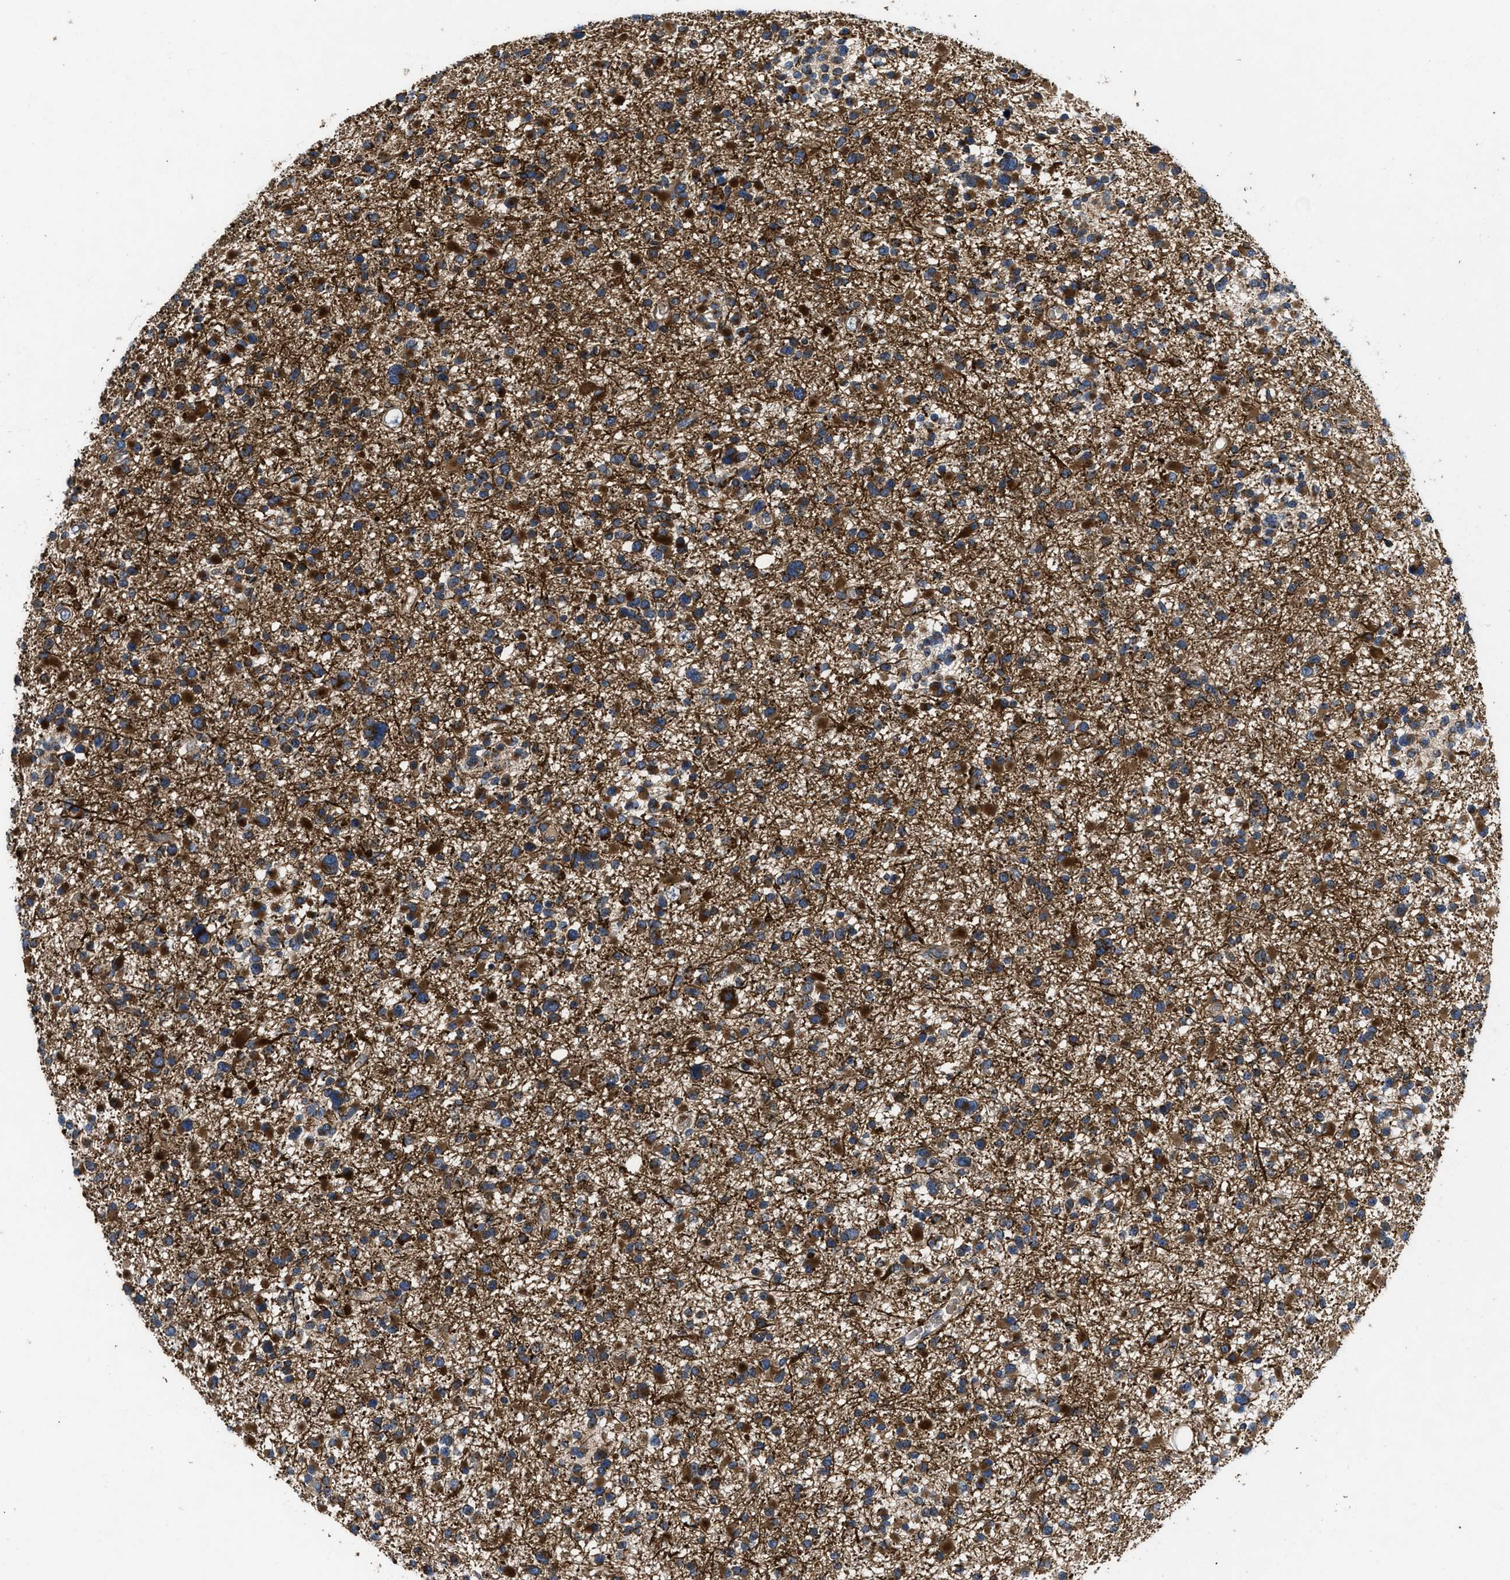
{"staining": {"intensity": "strong", "quantity": ">75%", "location": "cytoplasmic/membranous"}, "tissue": "glioma", "cell_type": "Tumor cells", "image_type": "cancer", "snomed": [{"axis": "morphology", "description": "Glioma, malignant, Low grade"}, {"axis": "topography", "description": "Brain"}], "caption": "Protein staining by immunohistochemistry shows strong cytoplasmic/membranous positivity in about >75% of tumor cells in malignant glioma (low-grade).", "gene": "YBEY", "patient": {"sex": "female", "age": 22}}